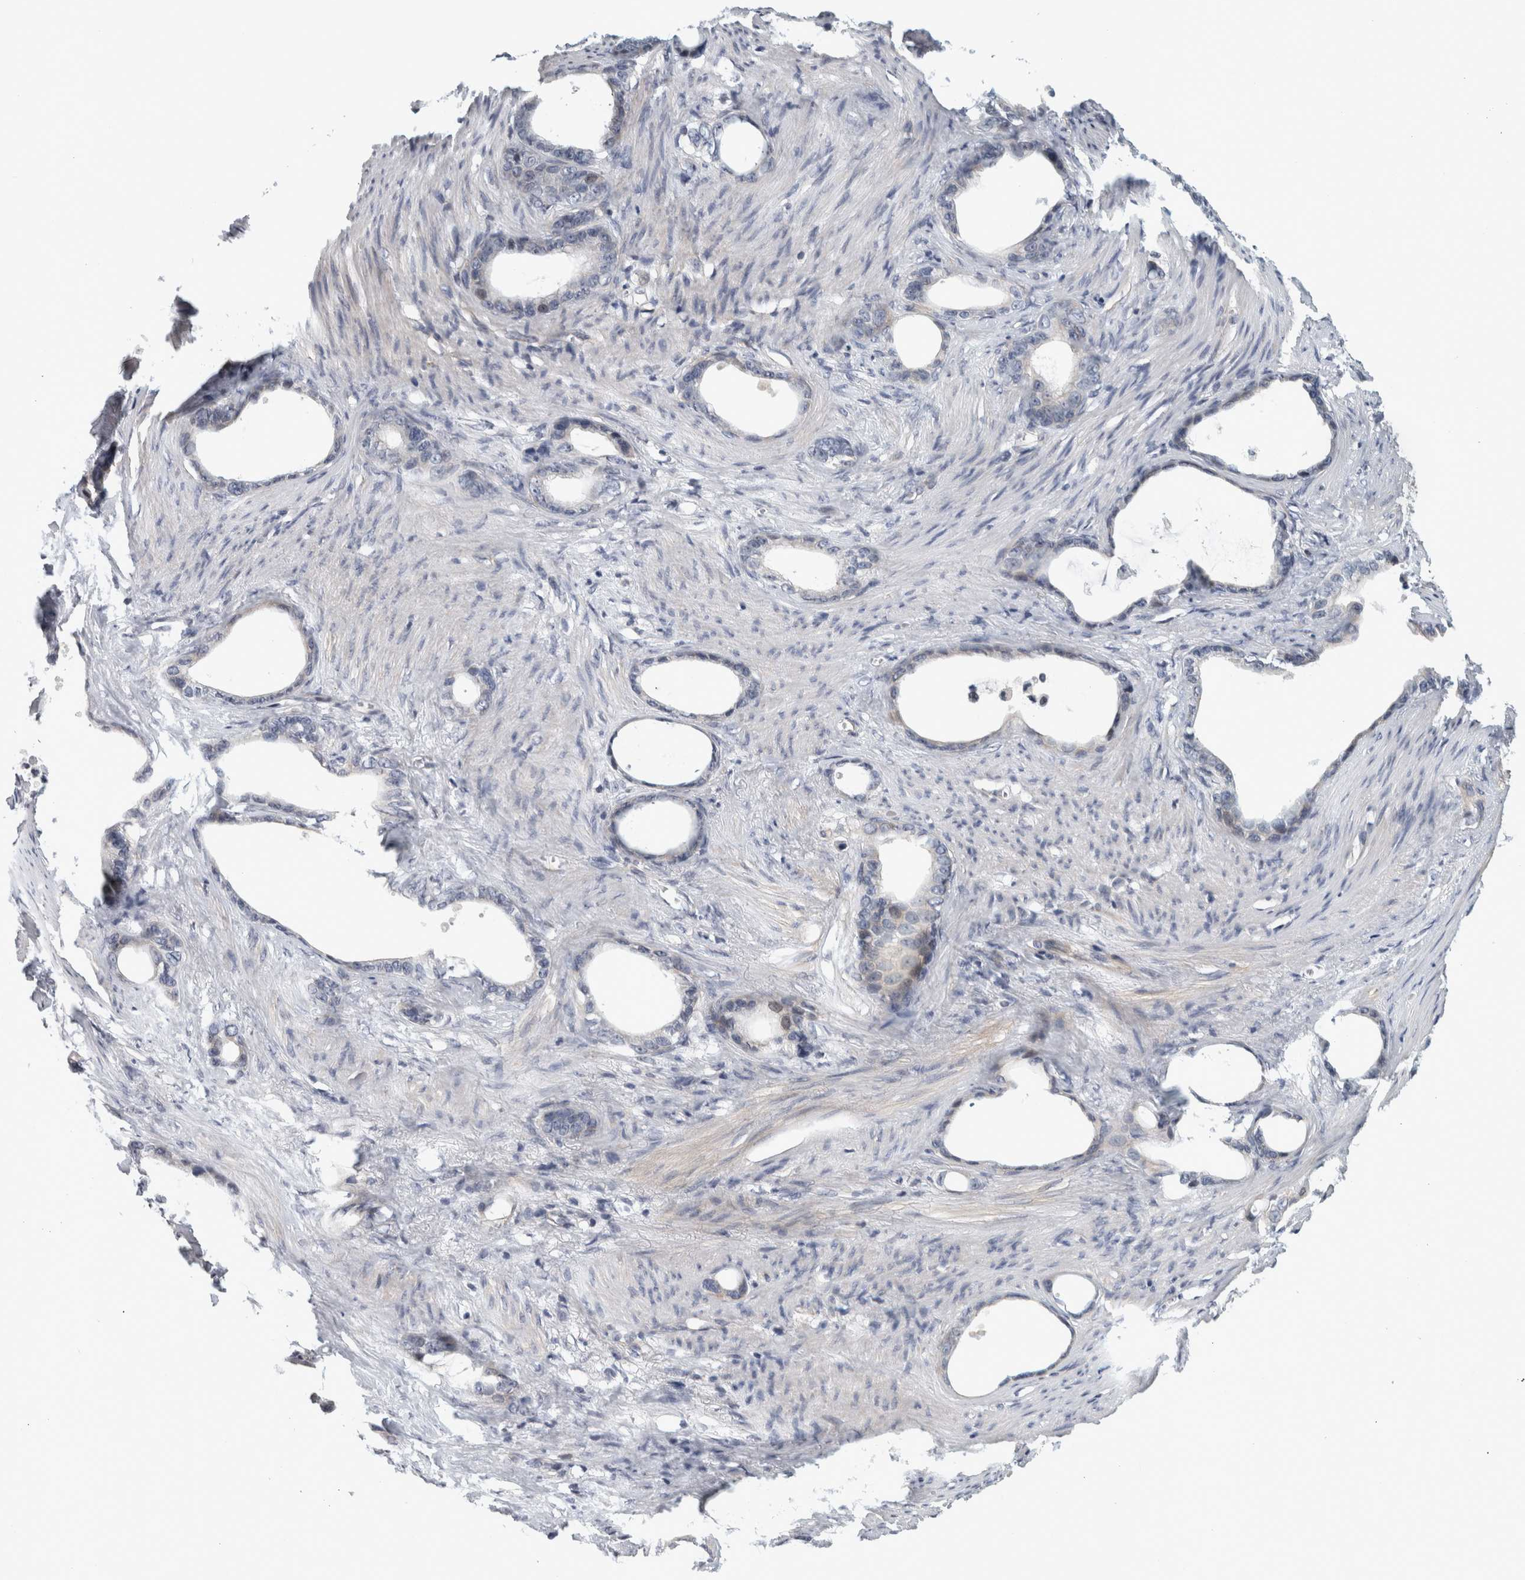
{"staining": {"intensity": "negative", "quantity": "none", "location": "none"}, "tissue": "stomach cancer", "cell_type": "Tumor cells", "image_type": "cancer", "snomed": [{"axis": "morphology", "description": "Adenocarcinoma, NOS"}, {"axis": "topography", "description": "Stomach"}], "caption": "Immunohistochemistry of adenocarcinoma (stomach) shows no positivity in tumor cells.", "gene": "ZNF804B", "patient": {"sex": "female", "age": 75}}